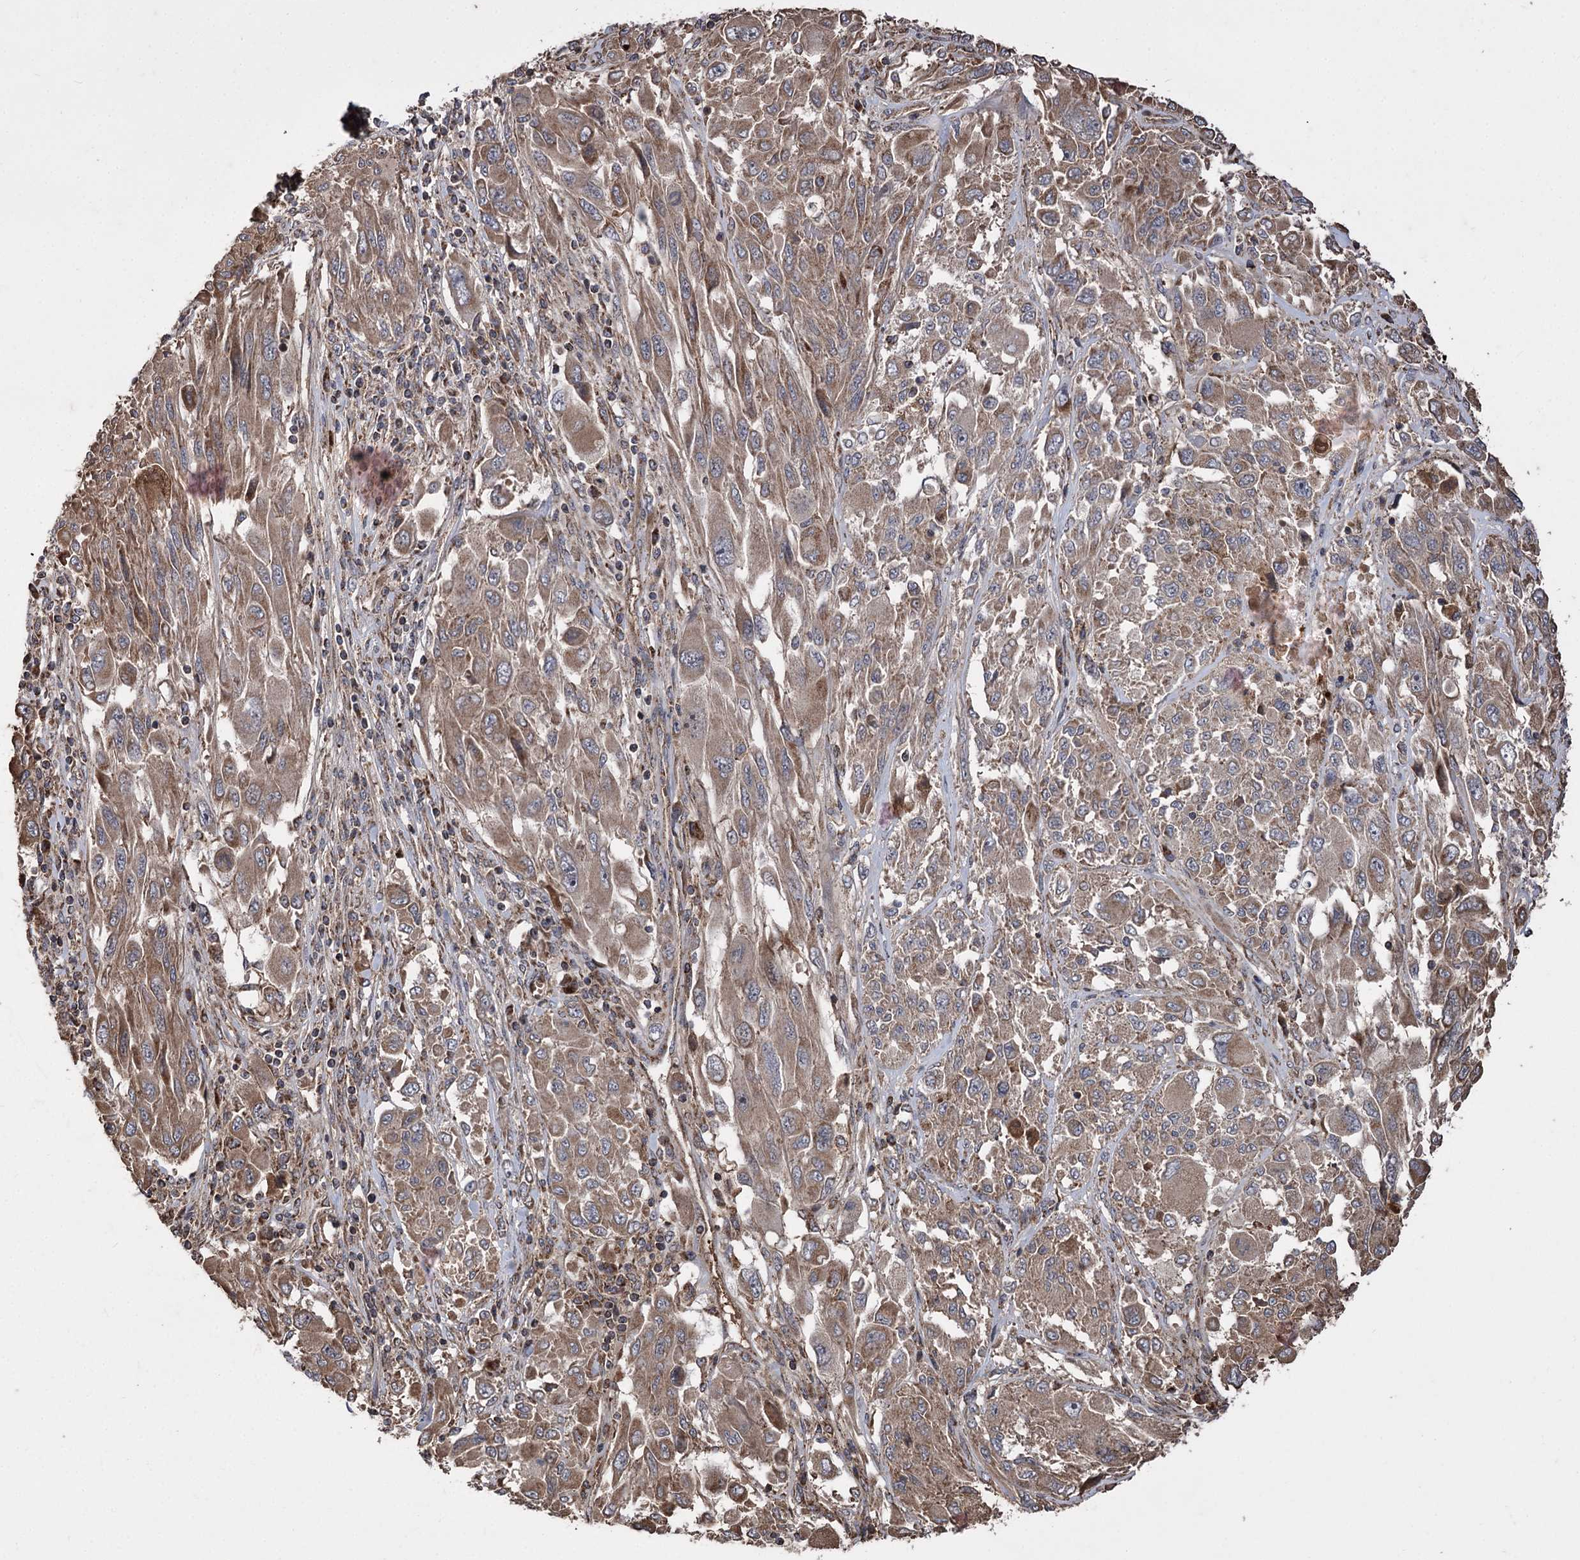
{"staining": {"intensity": "moderate", "quantity": ">75%", "location": "cytoplasmic/membranous"}, "tissue": "melanoma", "cell_type": "Tumor cells", "image_type": "cancer", "snomed": [{"axis": "morphology", "description": "Malignant melanoma, NOS"}, {"axis": "topography", "description": "Skin"}], "caption": "The image displays staining of malignant melanoma, revealing moderate cytoplasmic/membranous protein staining (brown color) within tumor cells.", "gene": "RASSF3", "patient": {"sex": "female", "age": 91}}